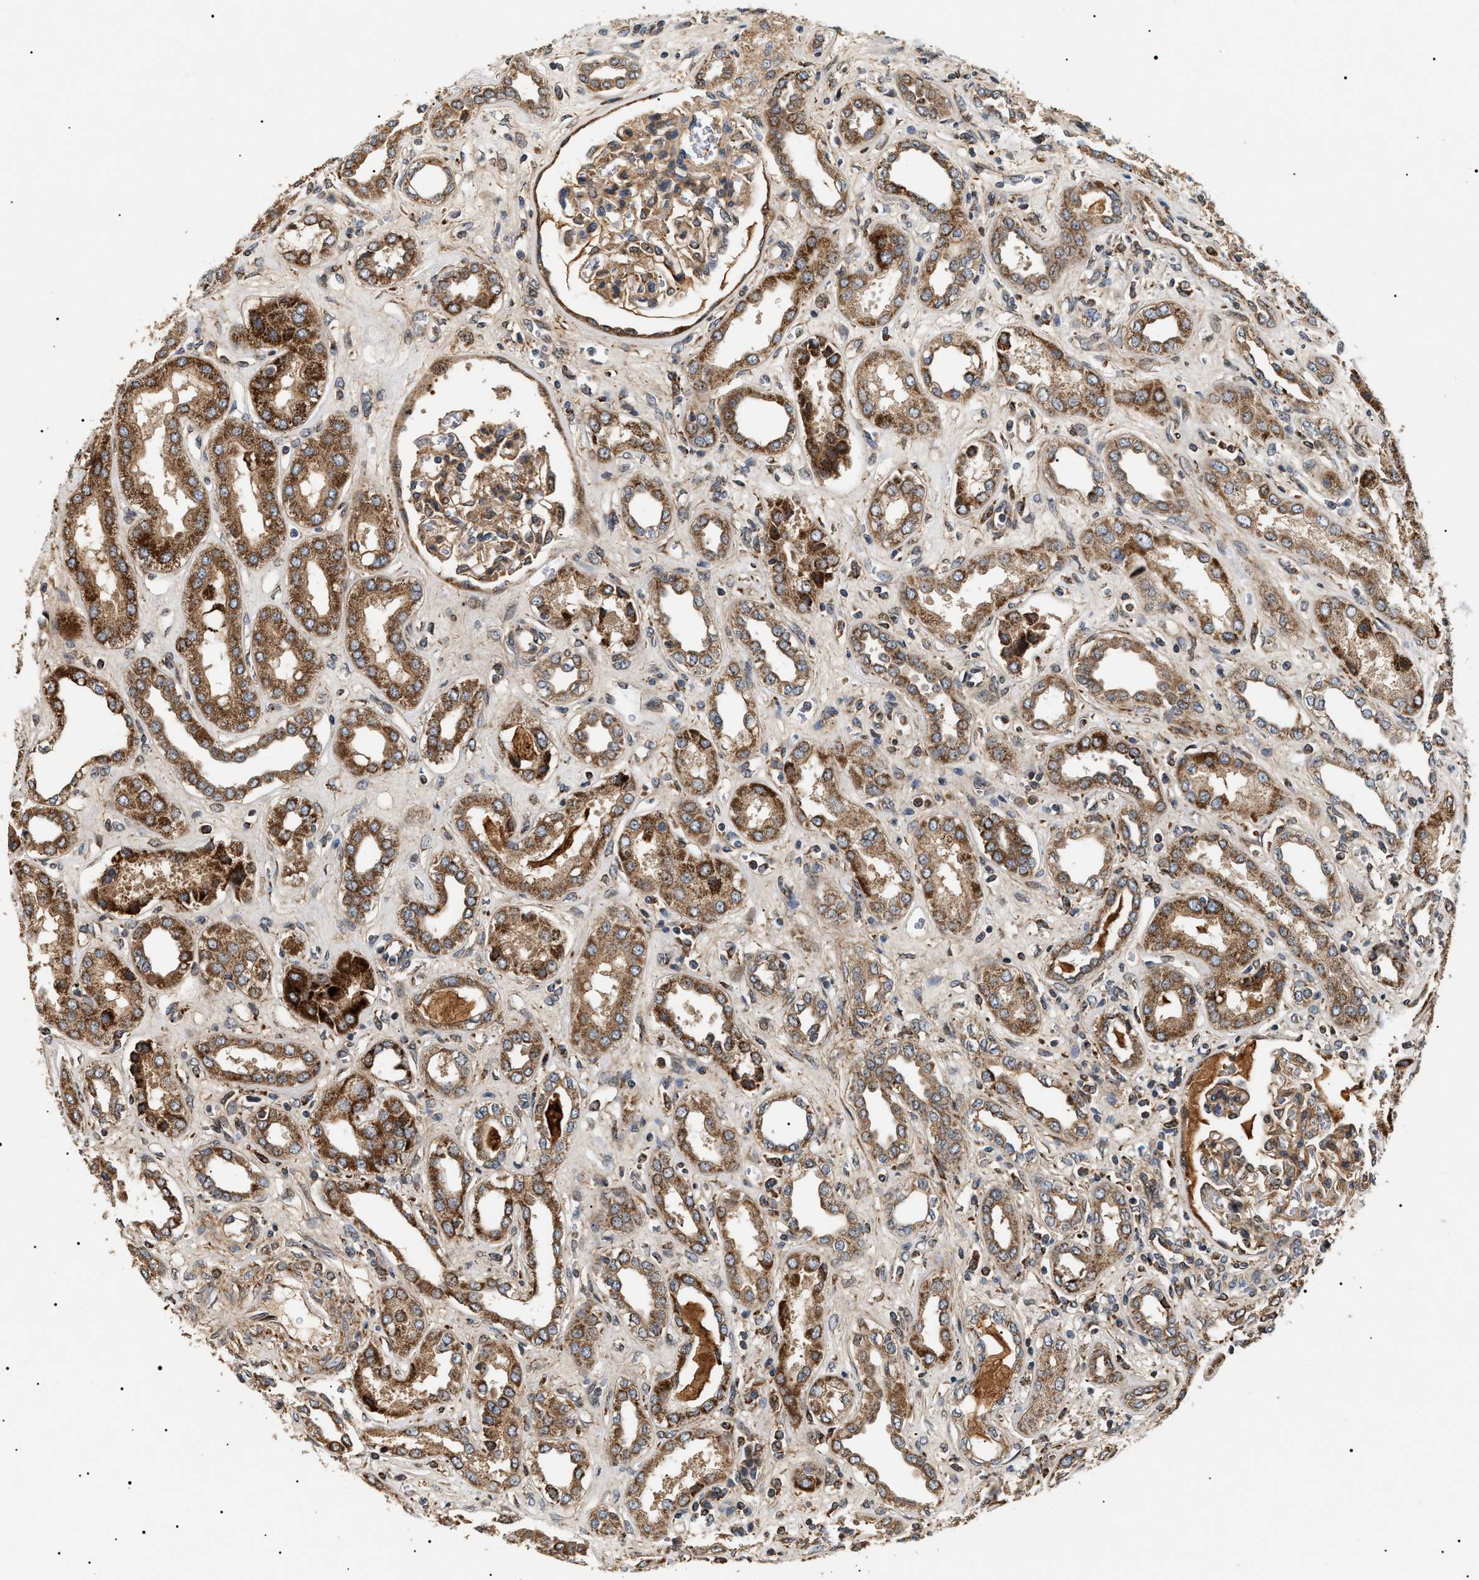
{"staining": {"intensity": "moderate", "quantity": ">75%", "location": "cytoplasmic/membranous"}, "tissue": "kidney", "cell_type": "Cells in glomeruli", "image_type": "normal", "snomed": [{"axis": "morphology", "description": "Normal tissue, NOS"}, {"axis": "topography", "description": "Kidney"}], "caption": "Brown immunohistochemical staining in normal human kidney exhibits moderate cytoplasmic/membranous staining in approximately >75% of cells in glomeruli.", "gene": "ZBTB26", "patient": {"sex": "male", "age": 59}}